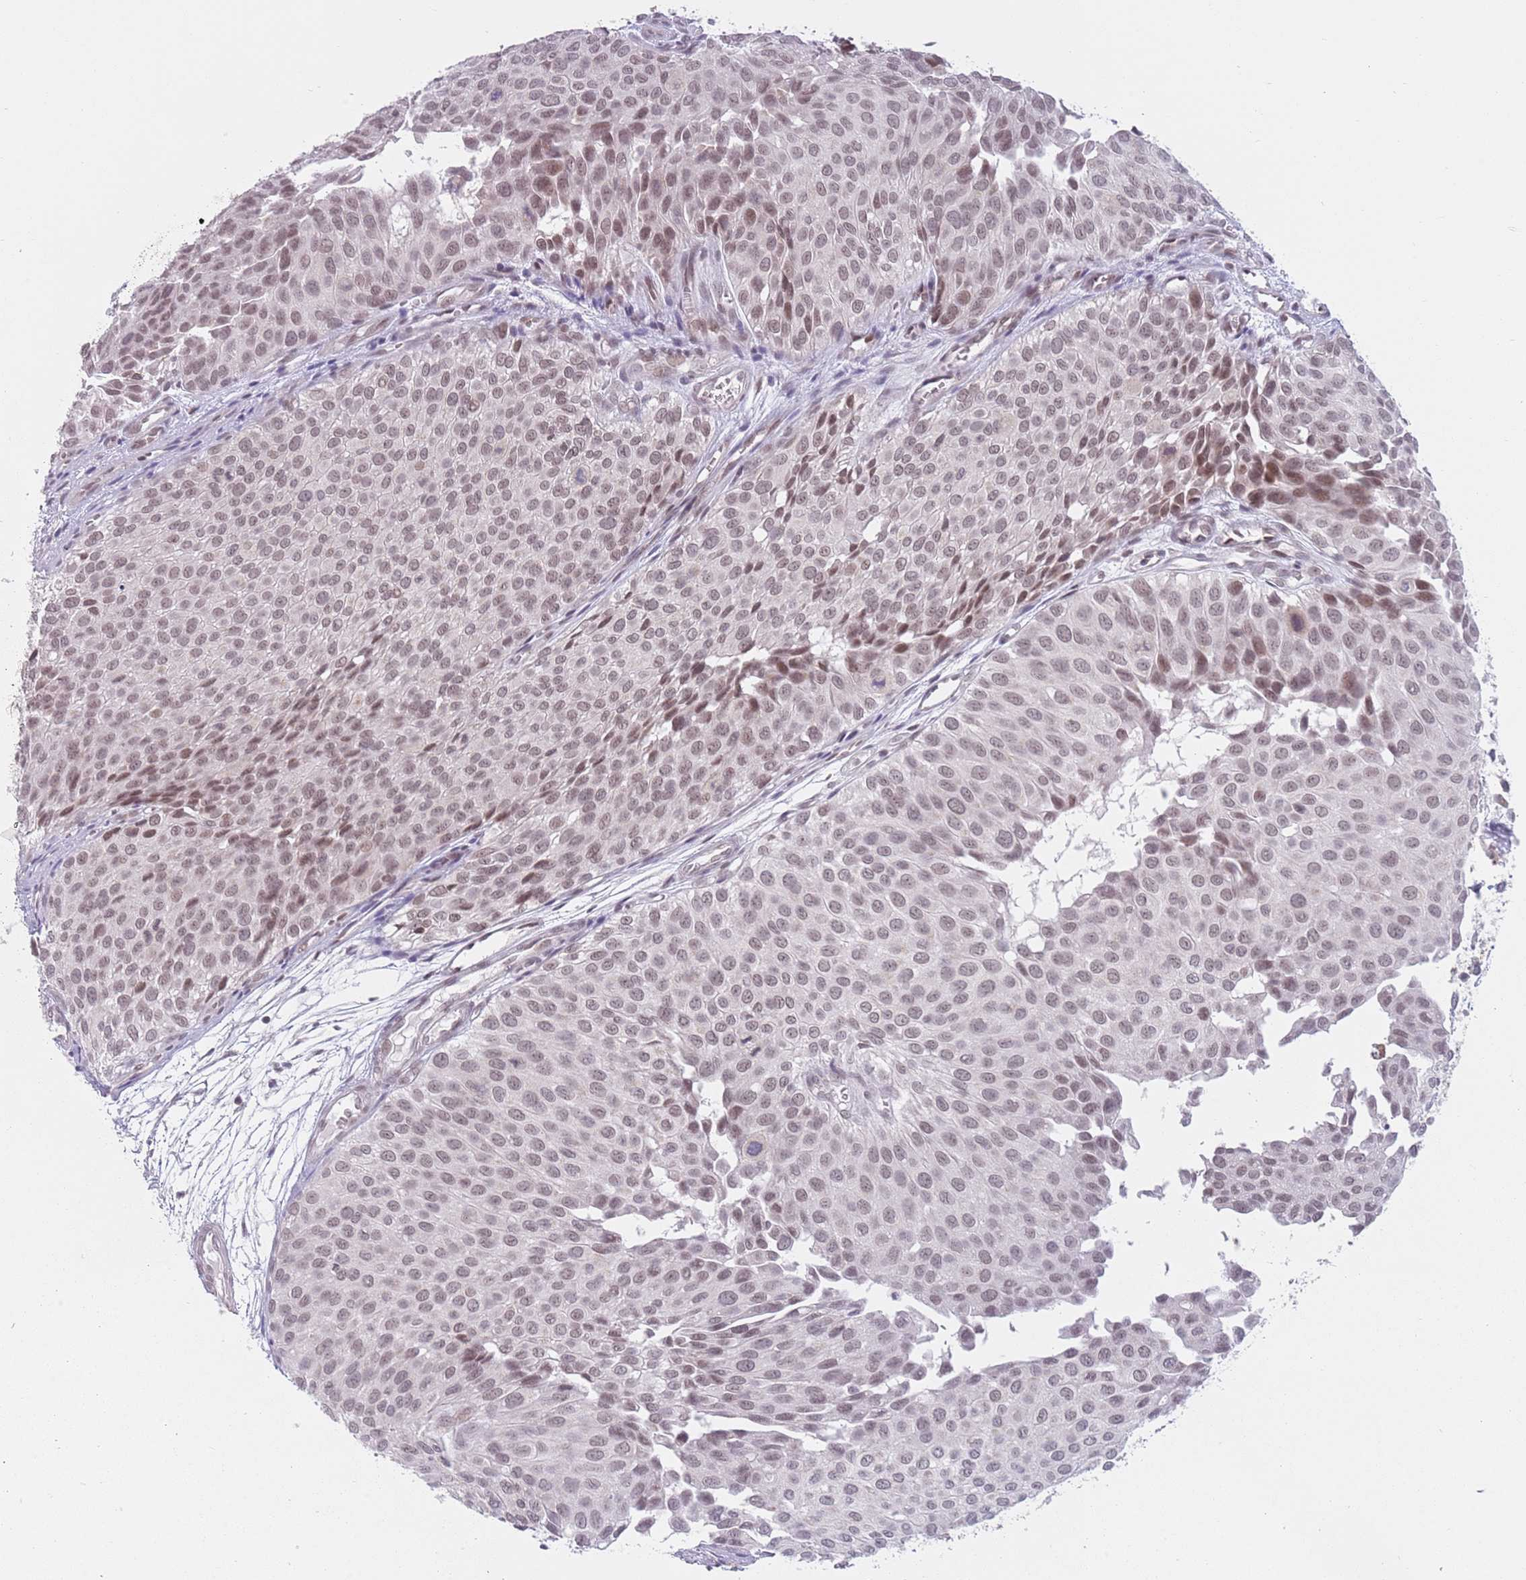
{"staining": {"intensity": "moderate", "quantity": "25%-75%", "location": "nuclear"}, "tissue": "urothelial cancer", "cell_type": "Tumor cells", "image_type": "cancer", "snomed": [{"axis": "morphology", "description": "Urothelial carcinoma, Low grade"}, {"axis": "topography", "description": "Urinary bladder"}], "caption": "Approximately 25%-75% of tumor cells in urothelial cancer exhibit moderate nuclear protein expression as visualized by brown immunohistochemical staining.", "gene": "ZNF574", "patient": {"sex": "male", "age": 88}}